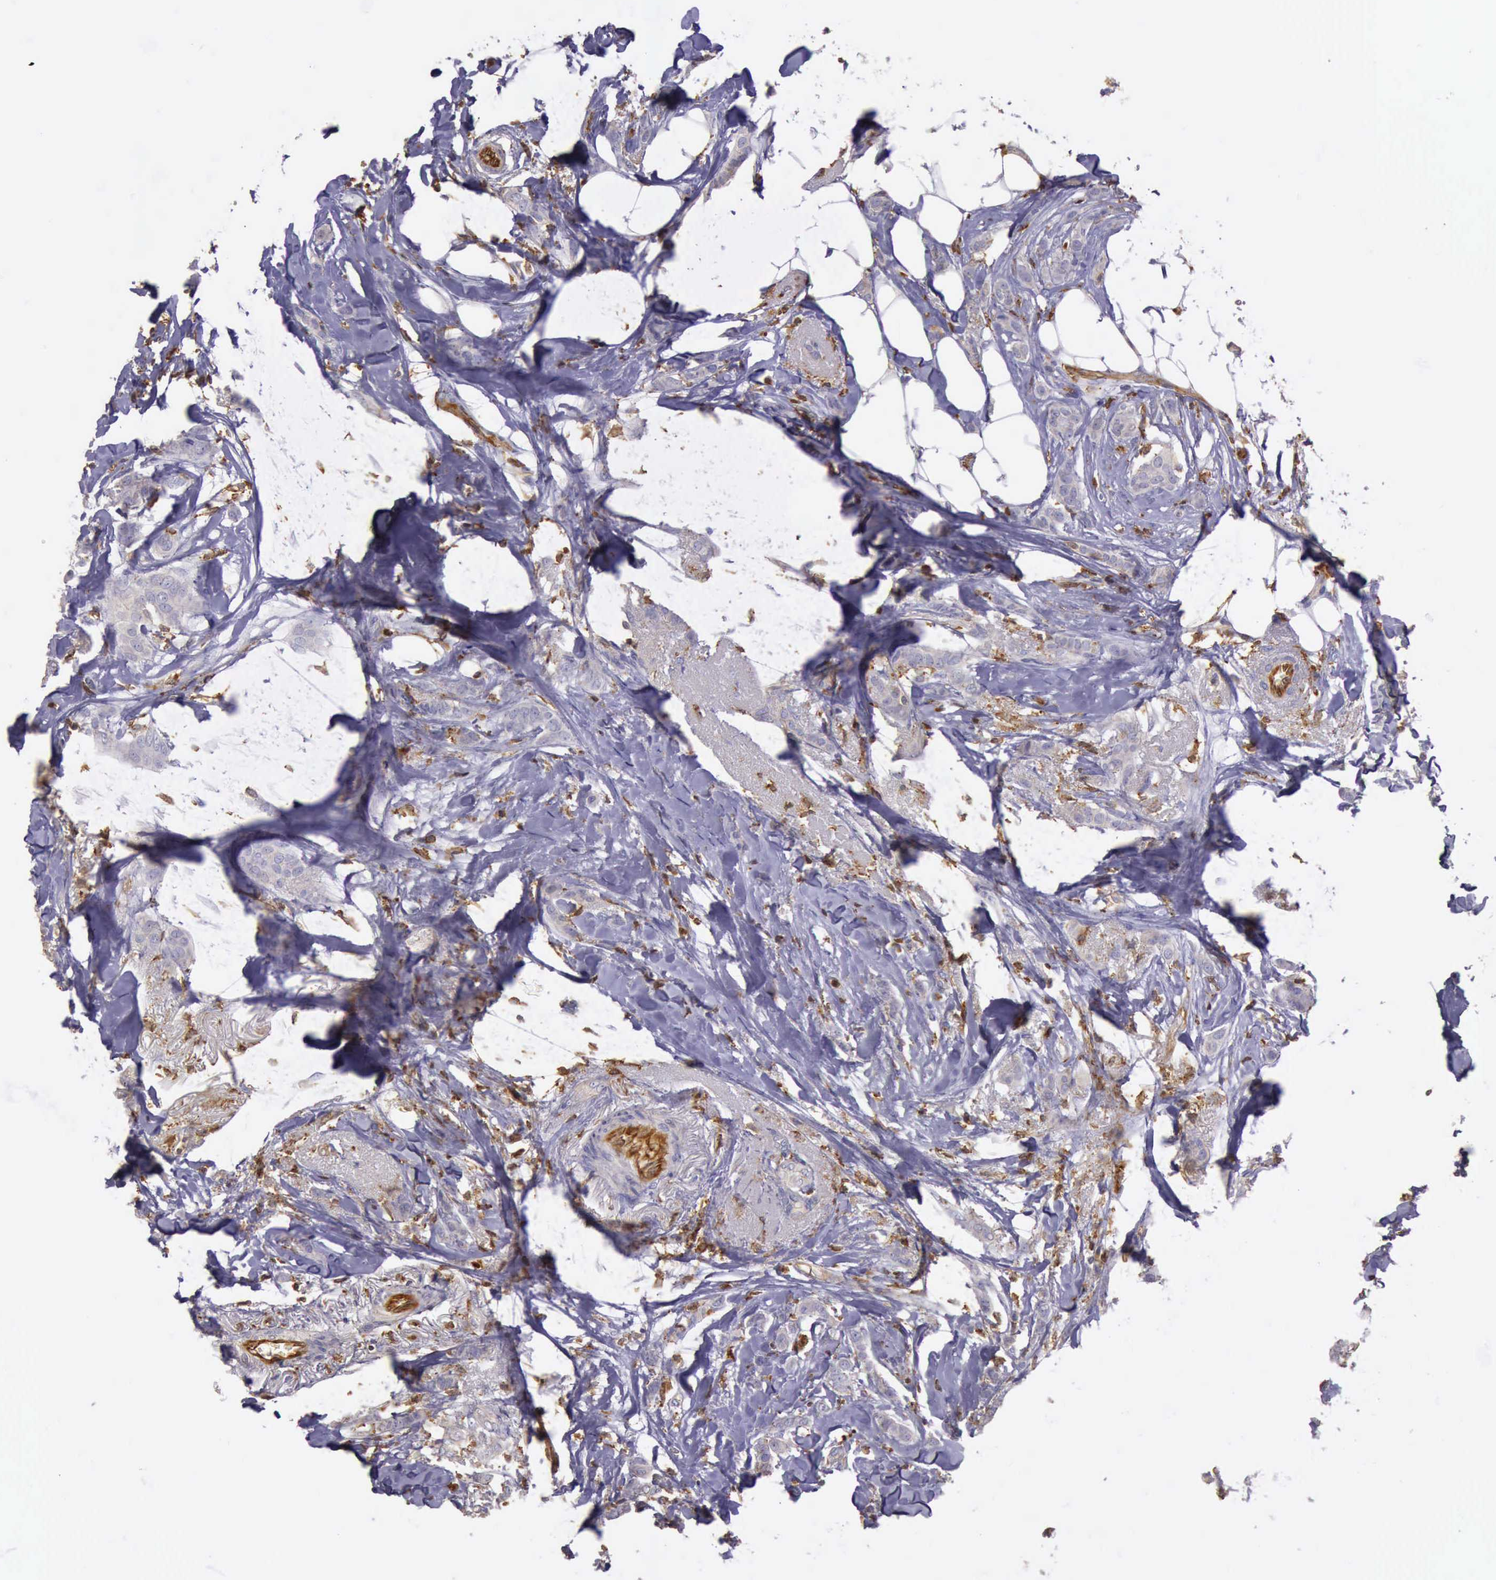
{"staining": {"intensity": "weak", "quantity": "<25%", "location": "cytoplasmic/membranous"}, "tissue": "breast cancer", "cell_type": "Tumor cells", "image_type": "cancer", "snomed": [{"axis": "morphology", "description": "Lobular carcinoma"}, {"axis": "topography", "description": "Breast"}], "caption": "Tumor cells are negative for protein expression in human breast lobular carcinoma. (Brightfield microscopy of DAB immunohistochemistry at high magnification).", "gene": "ARHGAP4", "patient": {"sex": "female", "age": 55}}